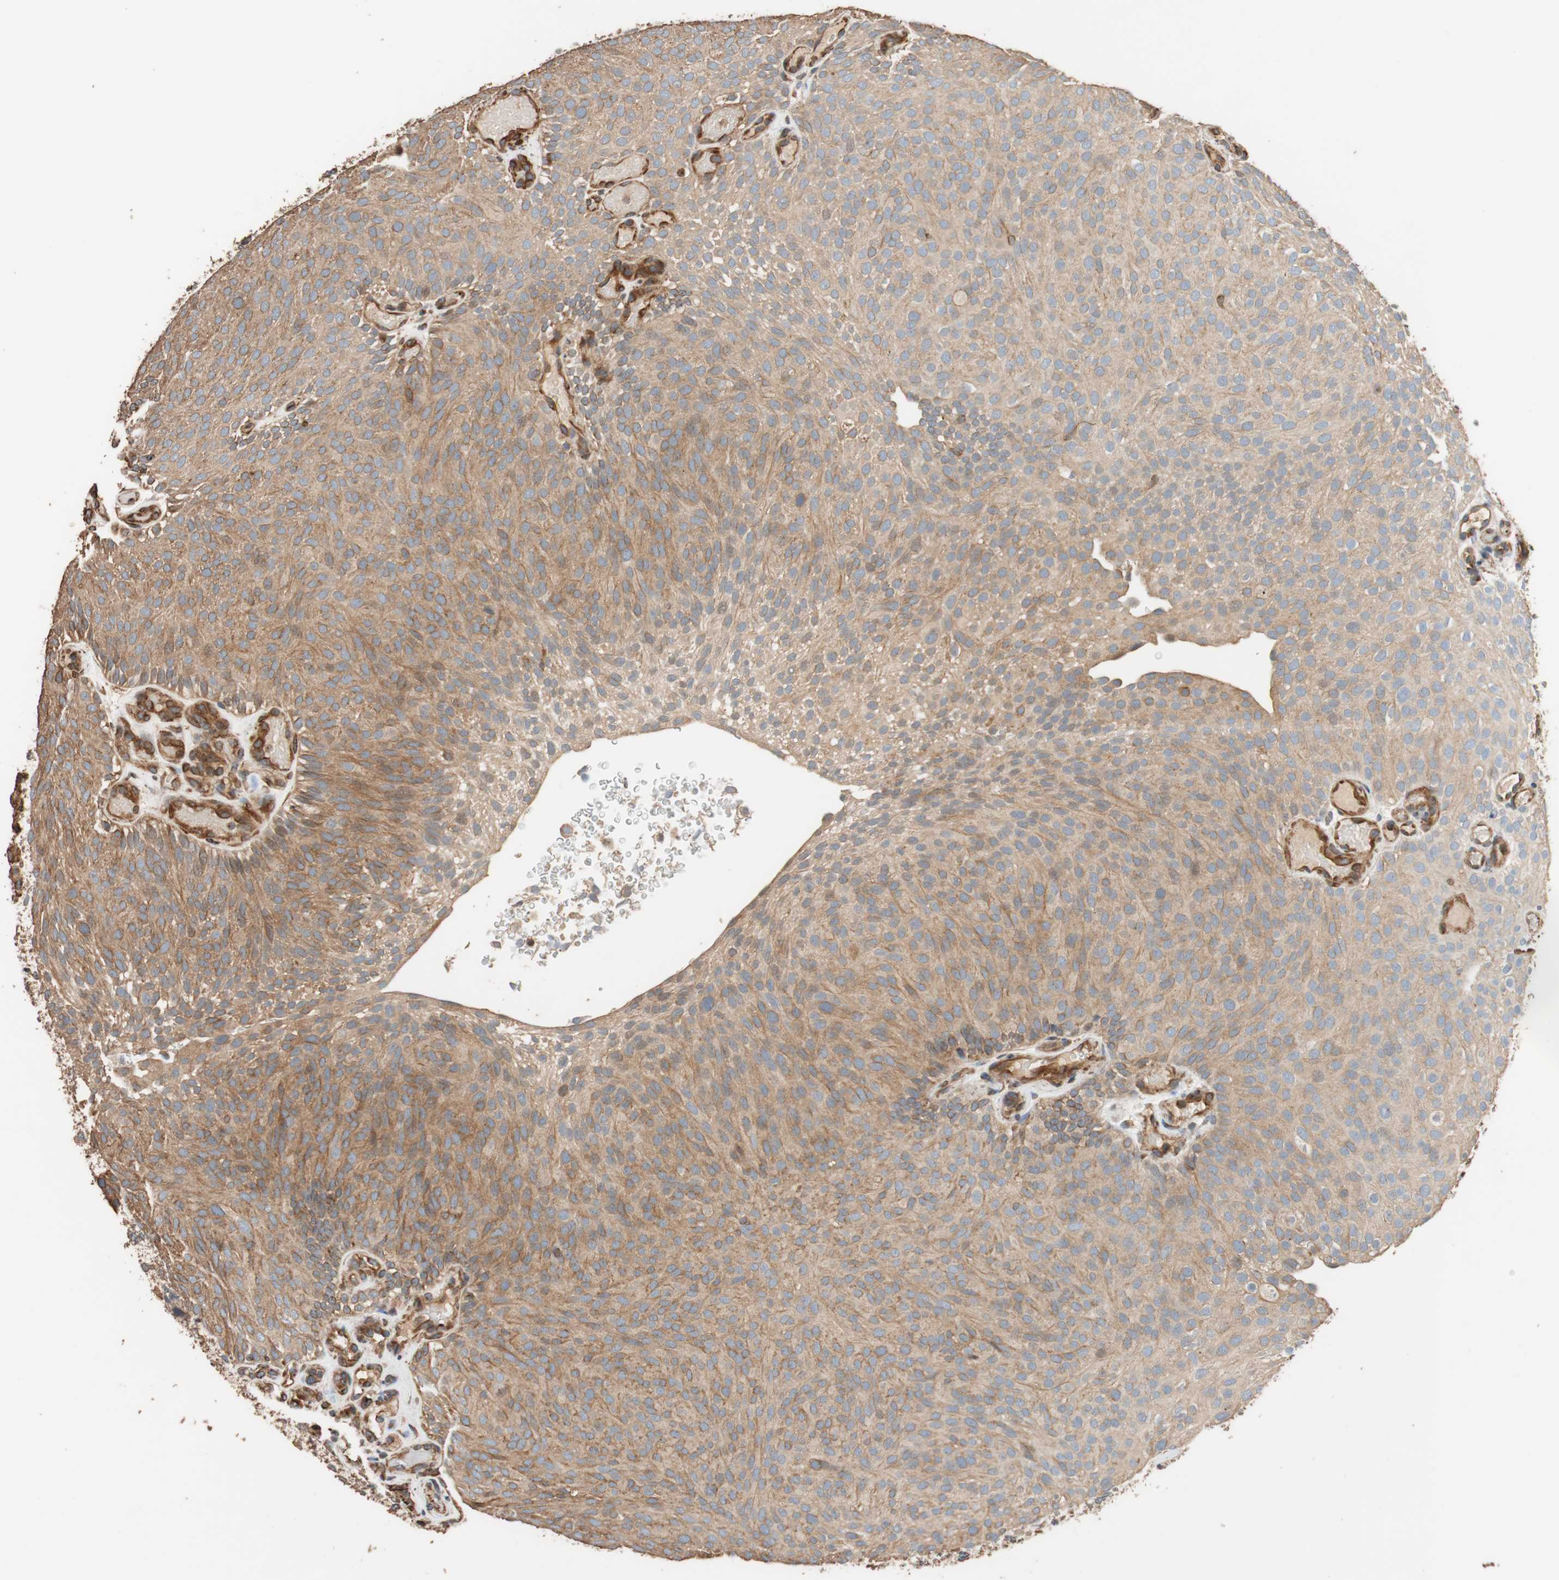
{"staining": {"intensity": "moderate", "quantity": ">75%", "location": "cytoplasmic/membranous"}, "tissue": "urothelial cancer", "cell_type": "Tumor cells", "image_type": "cancer", "snomed": [{"axis": "morphology", "description": "Urothelial carcinoma, Low grade"}, {"axis": "topography", "description": "Urinary bladder"}], "caption": "Urothelial cancer stained for a protein (brown) exhibits moderate cytoplasmic/membranous positive staining in approximately >75% of tumor cells.", "gene": "TUBB", "patient": {"sex": "male", "age": 78}}